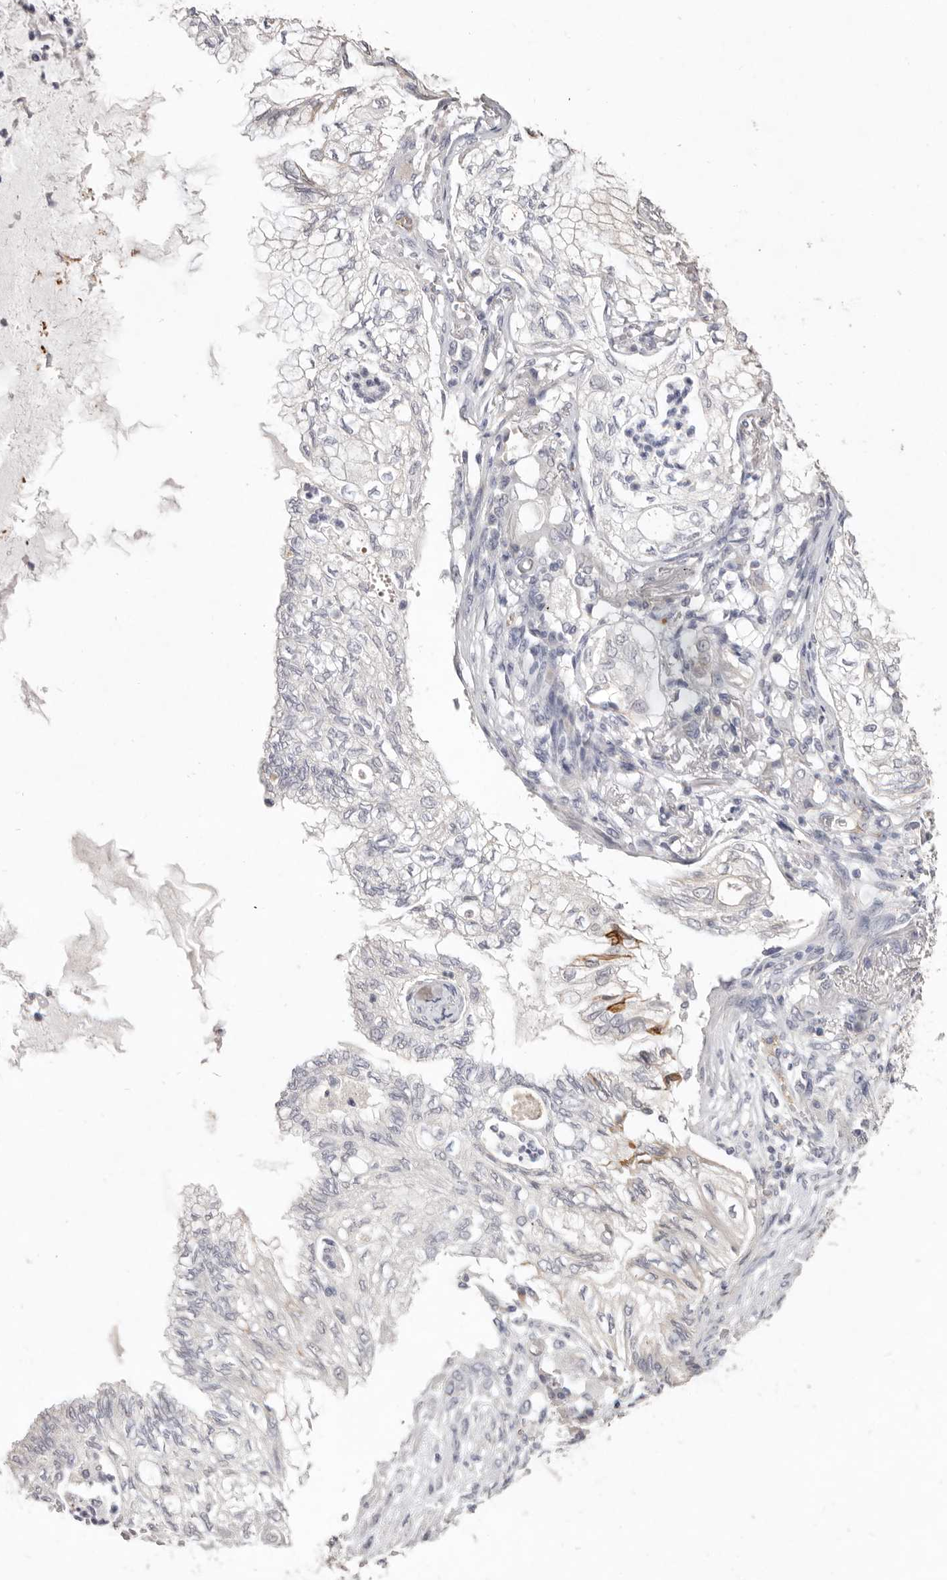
{"staining": {"intensity": "moderate", "quantity": "<25%", "location": "cytoplasmic/membranous"}, "tissue": "lung cancer", "cell_type": "Tumor cells", "image_type": "cancer", "snomed": [{"axis": "morphology", "description": "Adenocarcinoma, NOS"}, {"axis": "topography", "description": "Lung"}], "caption": "Protein expression by immunohistochemistry (IHC) displays moderate cytoplasmic/membranous positivity in about <25% of tumor cells in lung cancer (adenocarcinoma). Nuclei are stained in blue.", "gene": "ZYG11B", "patient": {"sex": "female", "age": 70}}